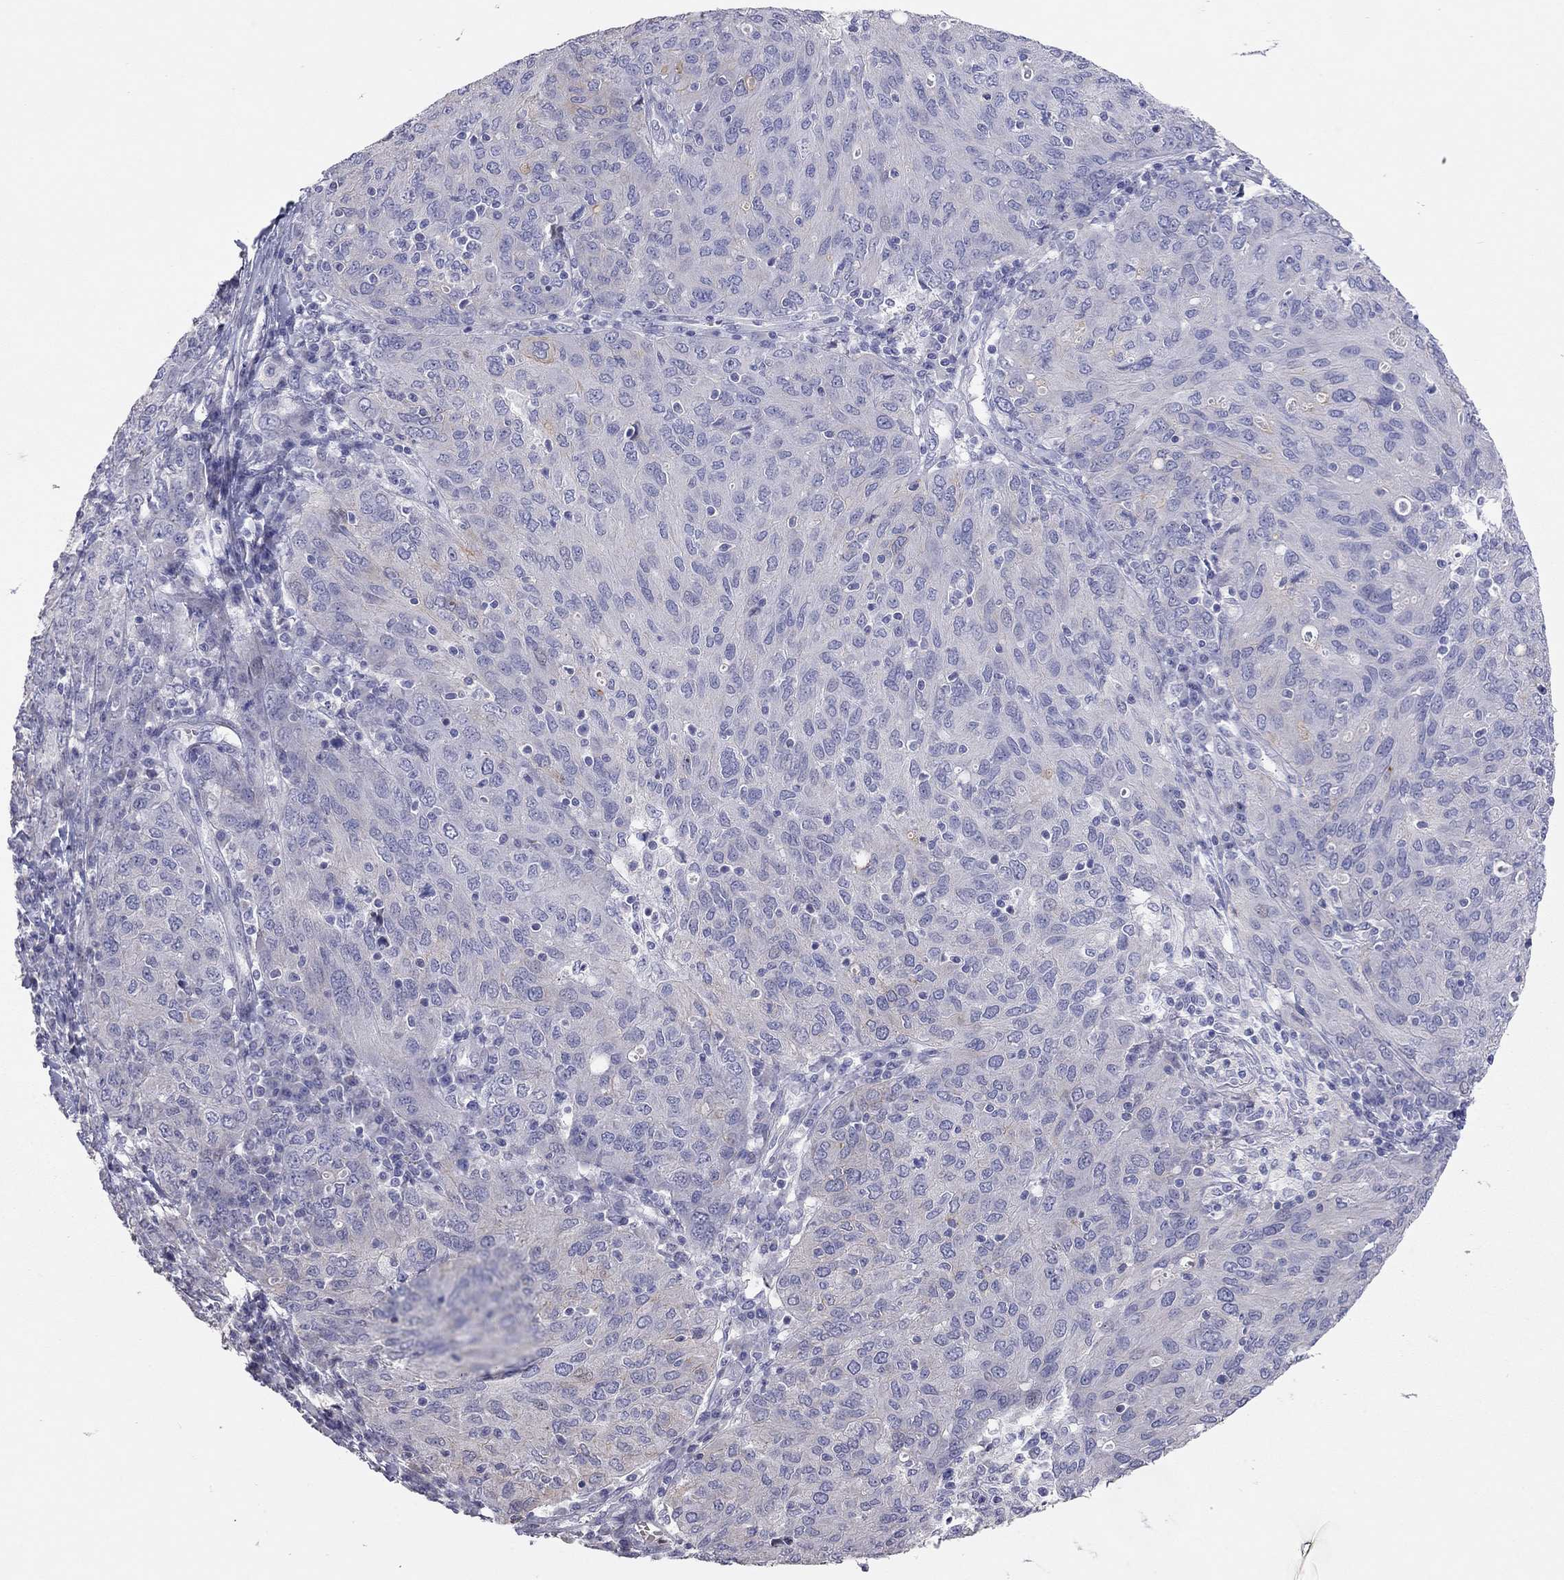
{"staining": {"intensity": "negative", "quantity": "none", "location": "none"}, "tissue": "ovarian cancer", "cell_type": "Tumor cells", "image_type": "cancer", "snomed": [{"axis": "morphology", "description": "Carcinoma, endometroid"}, {"axis": "topography", "description": "Ovary"}], "caption": "The image exhibits no staining of tumor cells in endometroid carcinoma (ovarian).", "gene": "SYTL2", "patient": {"sex": "female", "age": 50}}